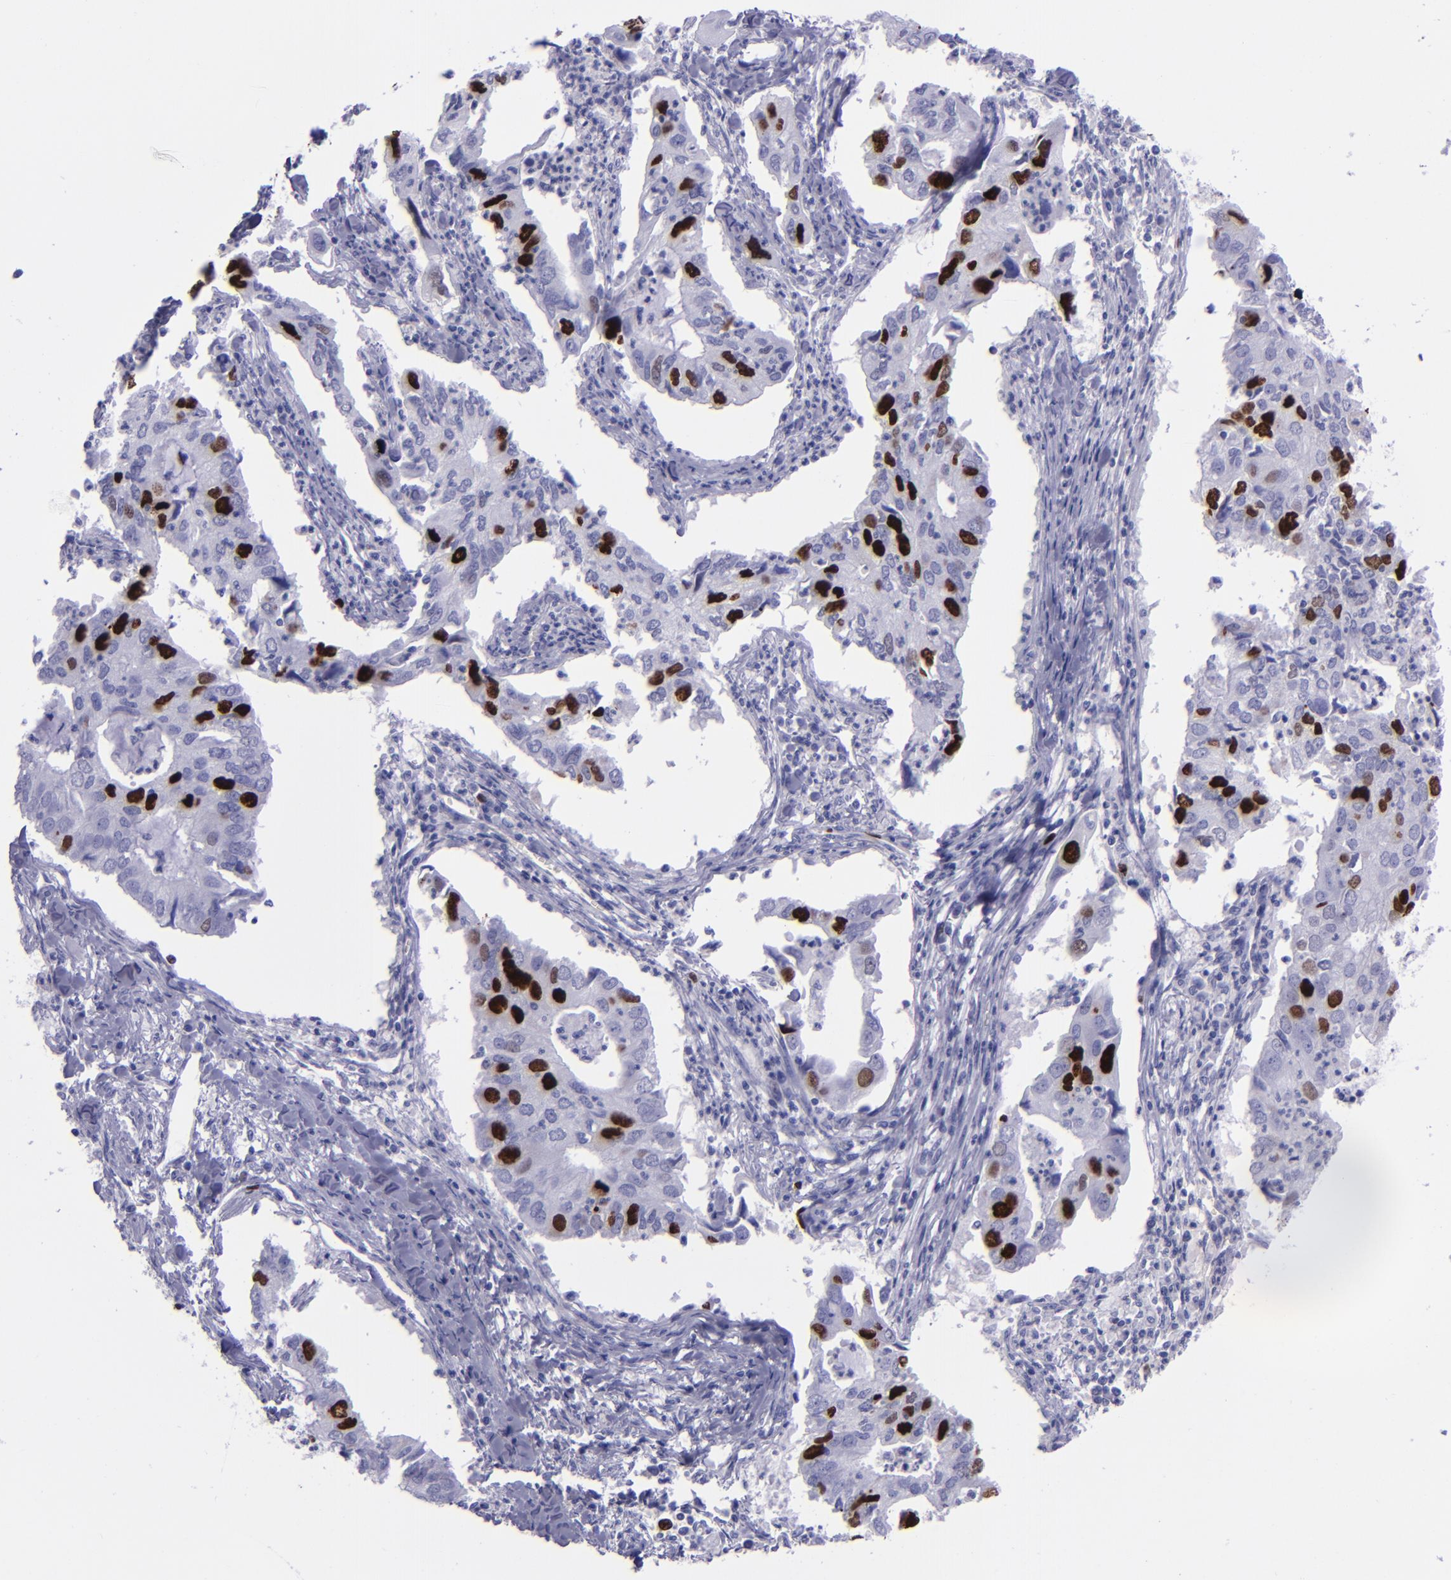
{"staining": {"intensity": "strong", "quantity": "<25%", "location": "nuclear"}, "tissue": "lung cancer", "cell_type": "Tumor cells", "image_type": "cancer", "snomed": [{"axis": "morphology", "description": "Adenocarcinoma, NOS"}, {"axis": "topography", "description": "Lung"}], "caption": "A medium amount of strong nuclear positivity is appreciated in about <25% of tumor cells in lung cancer (adenocarcinoma) tissue.", "gene": "TOP2A", "patient": {"sex": "male", "age": 48}}